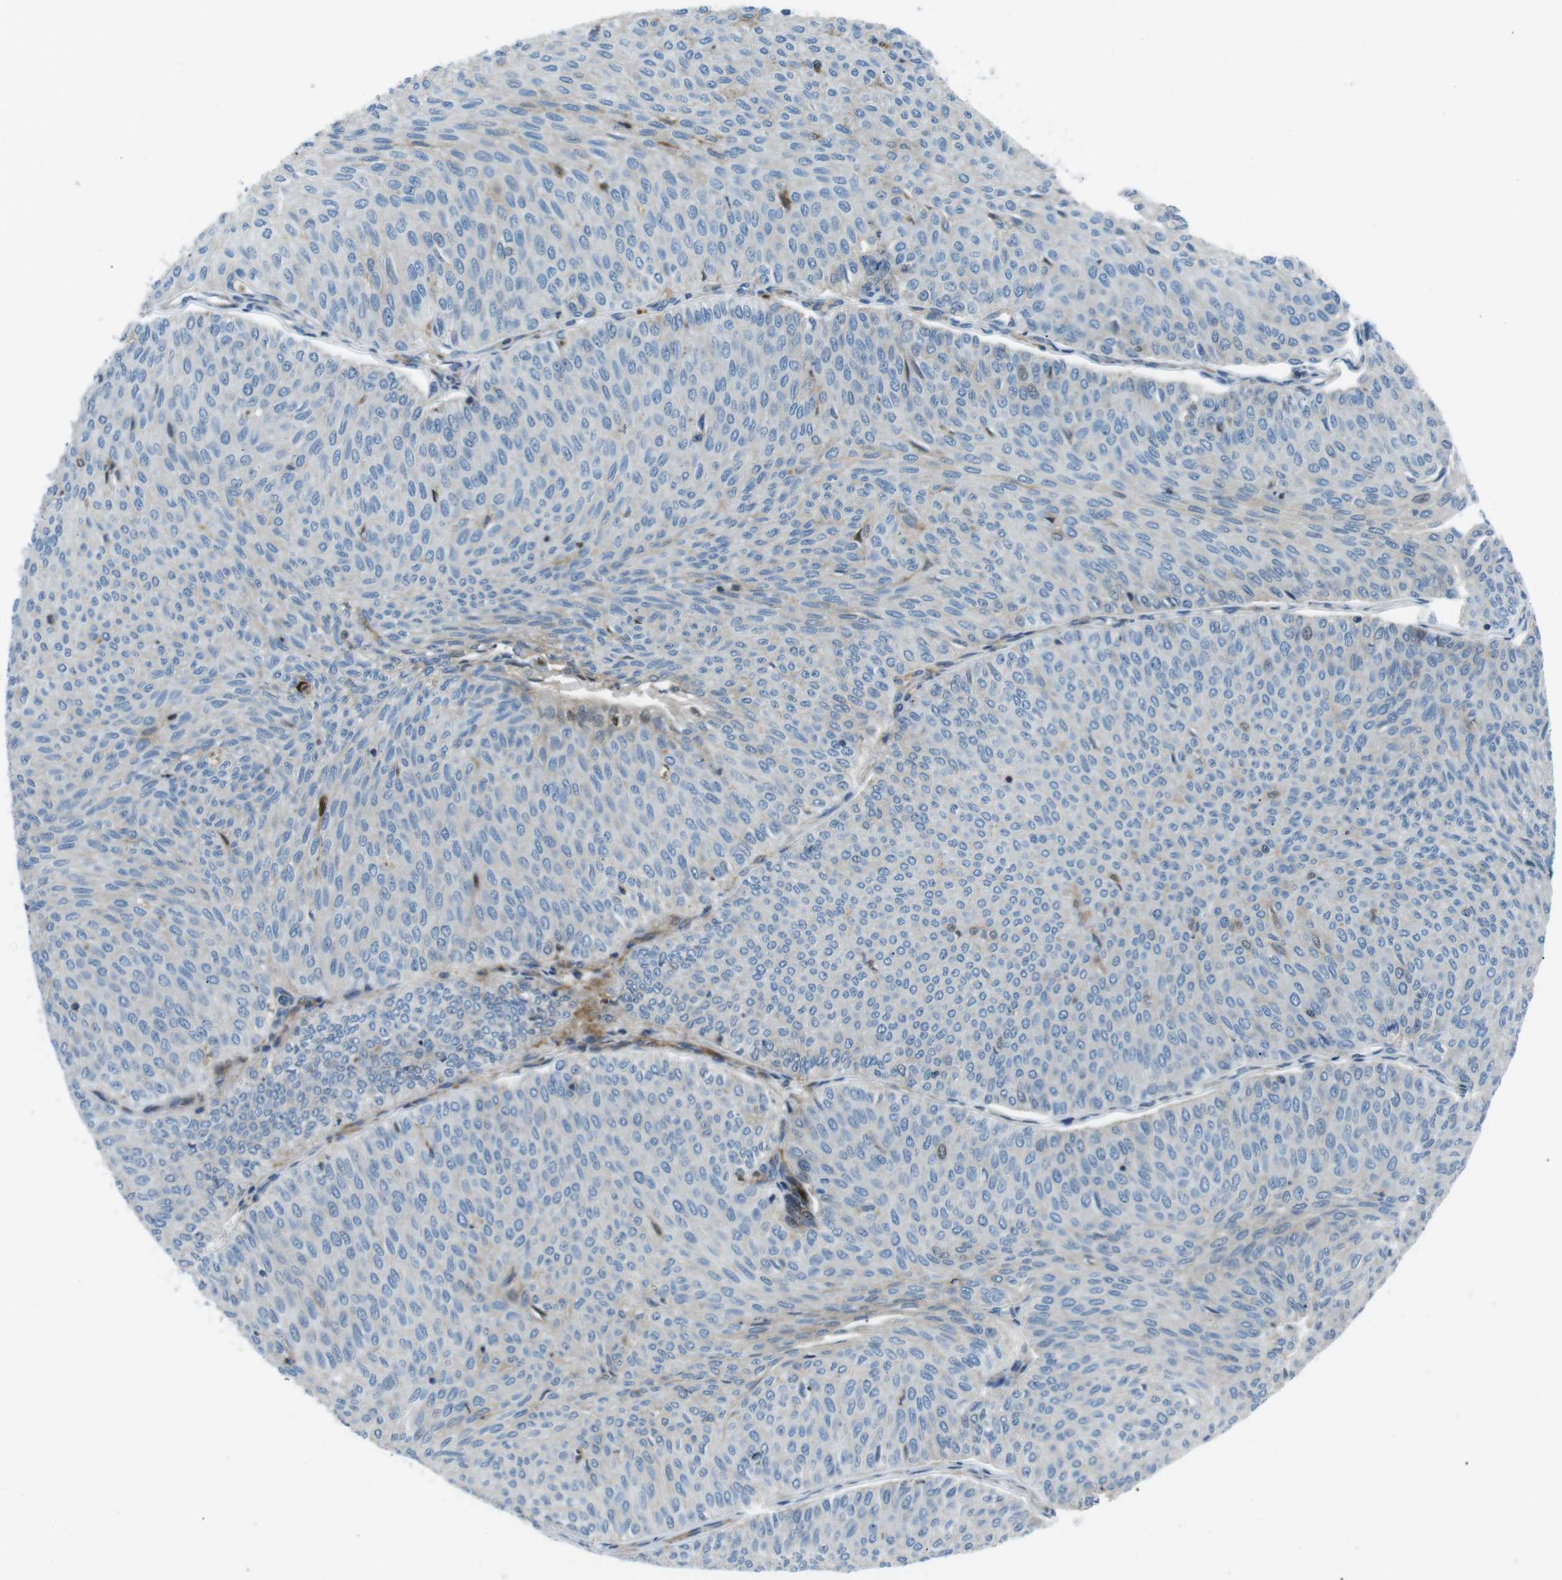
{"staining": {"intensity": "negative", "quantity": "none", "location": "none"}, "tissue": "urothelial cancer", "cell_type": "Tumor cells", "image_type": "cancer", "snomed": [{"axis": "morphology", "description": "Urothelial carcinoma, Low grade"}, {"axis": "topography", "description": "Urinary bladder"}], "caption": "Tumor cells show no significant positivity in urothelial cancer.", "gene": "ARVCF", "patient": {"sex": "male", "age": 78}}